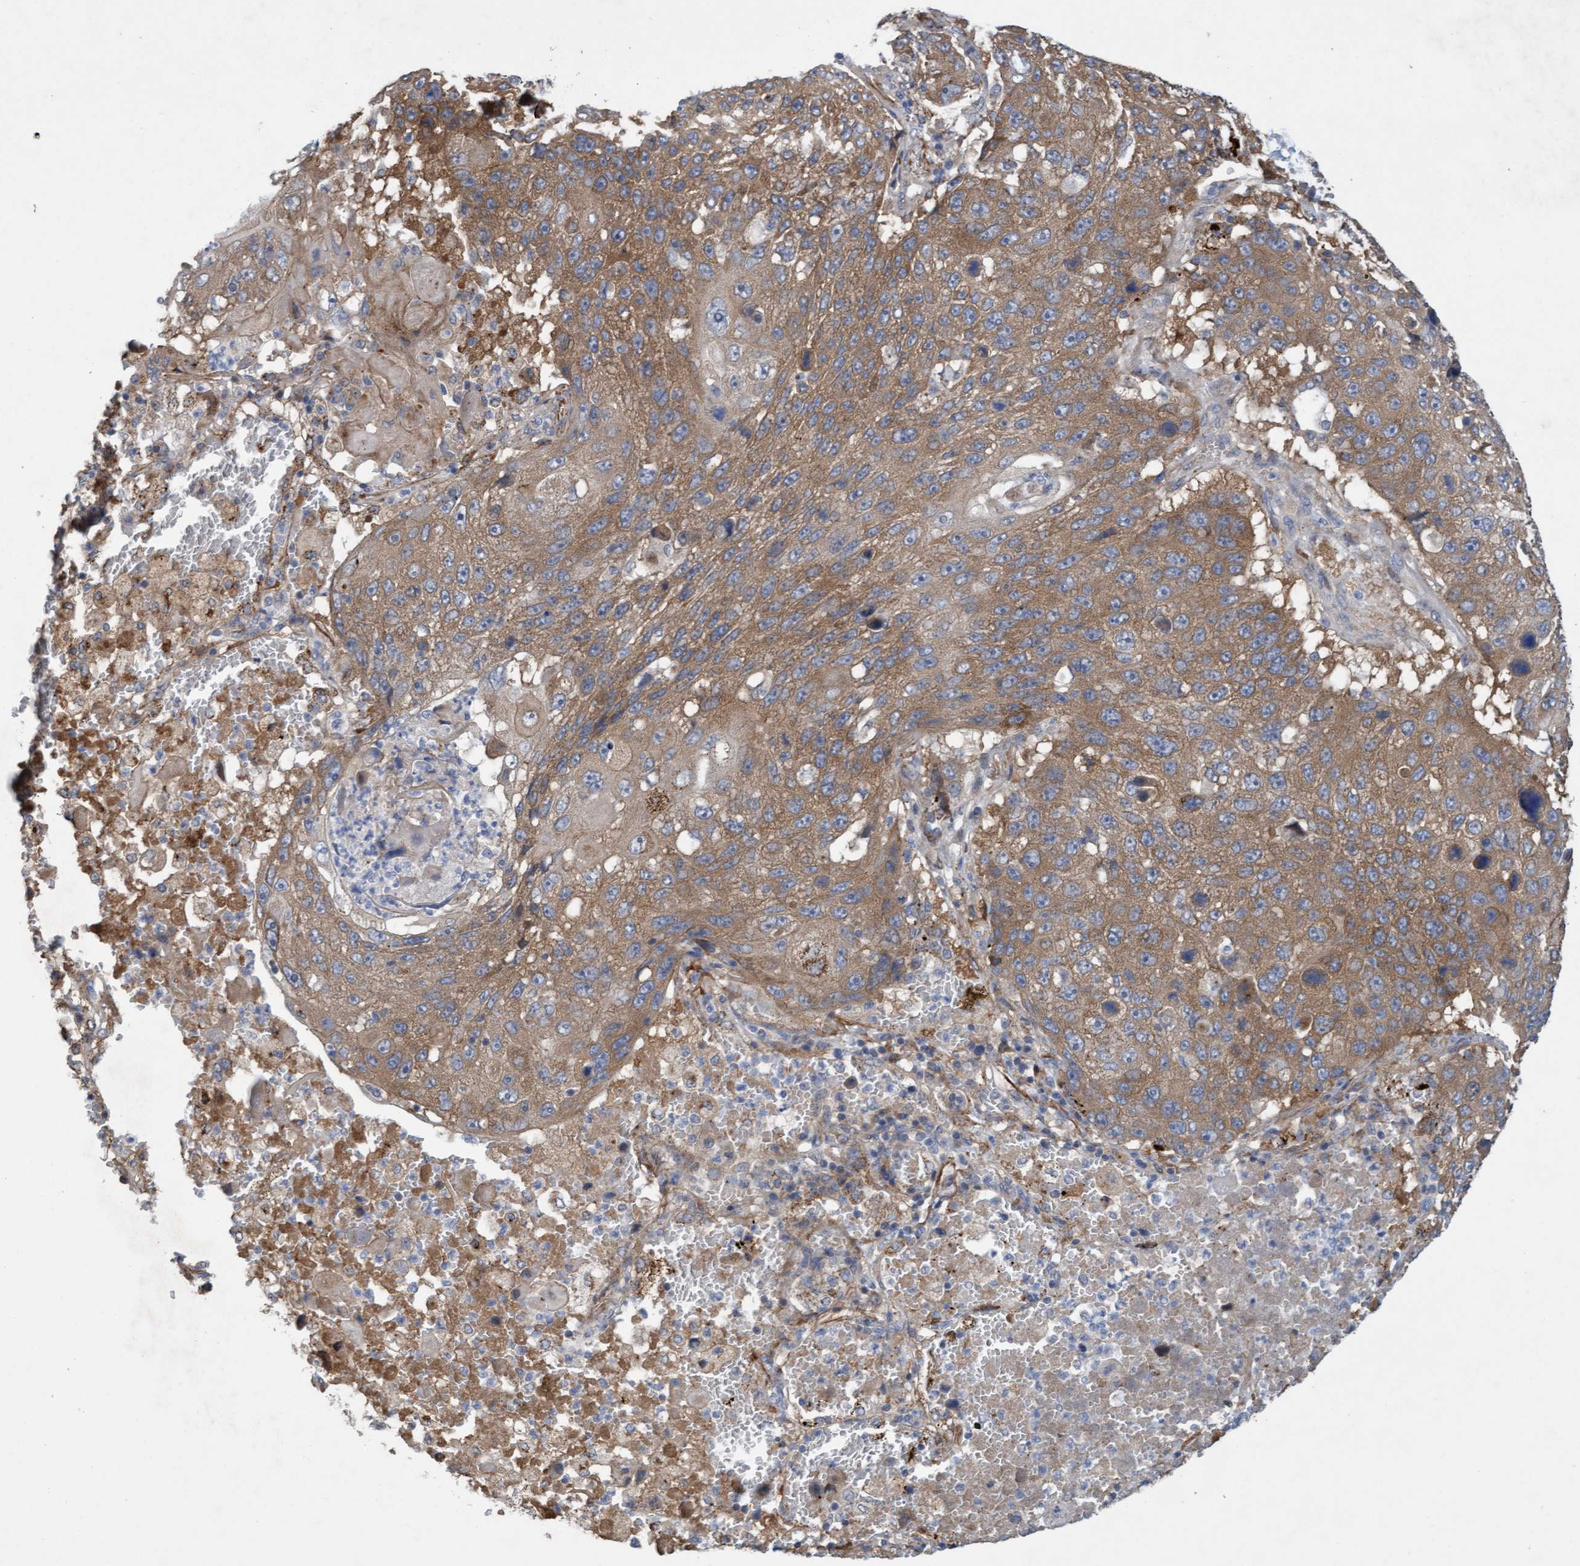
{"staining": {"intensity": "moderate", "quantity": ">75%", "location": "cytoplasmic/membranous"}, "tissue": "lung cancer", "cell_type": "Tumor cells", "image_type": "cancer", "snomed": [{"axis": "morphology", "description": "Squamous cell carcinoma, NOS"}, {"axis": "topography", "description": "Lung"}], "caption": "Lung squamous cell carcinoma stained with a brown dye exhibits moderate cytoplasmic/membranous positive staining in about >75% of tumor cells.", "gene": "DDHD2", "patient": {"sex": "male", "age": 61}}